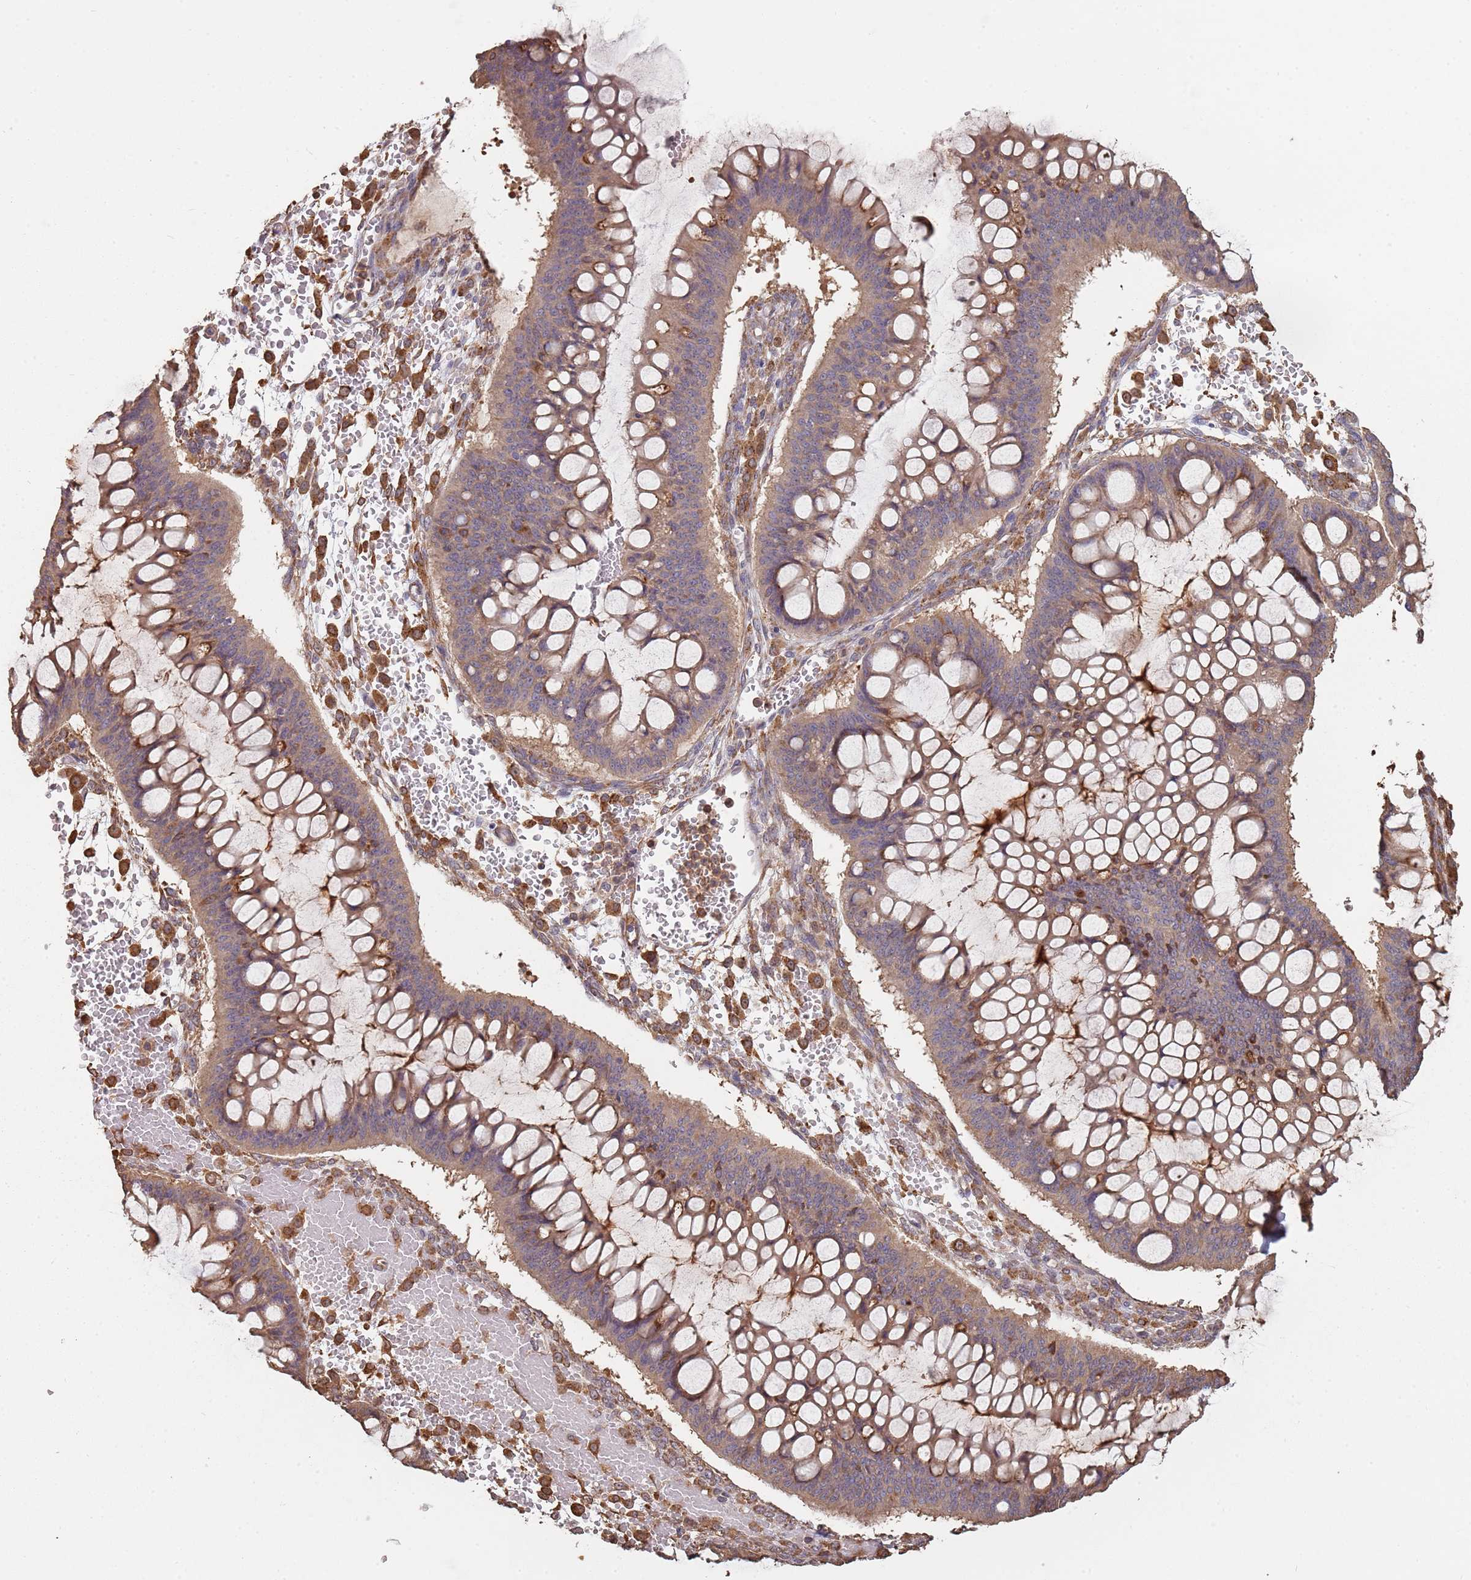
{"staining": {"intensity": "weak", "quantity": "25%-75%", "location": "cytoplasmic/membranous"}, "tissue": "ovarian cancer", "cell_type": "Tumor cells", "image_type": "cancer", "snomed": [{"axis": "morphology", "description": "Cystadenocarcinoma, mucinous, NOS"}, {"axis": "topography", "description": "Ovary"}], "caption": "IHC (DAB (3,3'-diaminobenzidine)) staining of mucinous cystadenocarcinoma (ovarian) reveals weak cytoplasmic/membranous protein expression in approximately 25%-75% of tumor cells.", "gene": "COG4", "patient": {"sex": "female", "age": 73}}